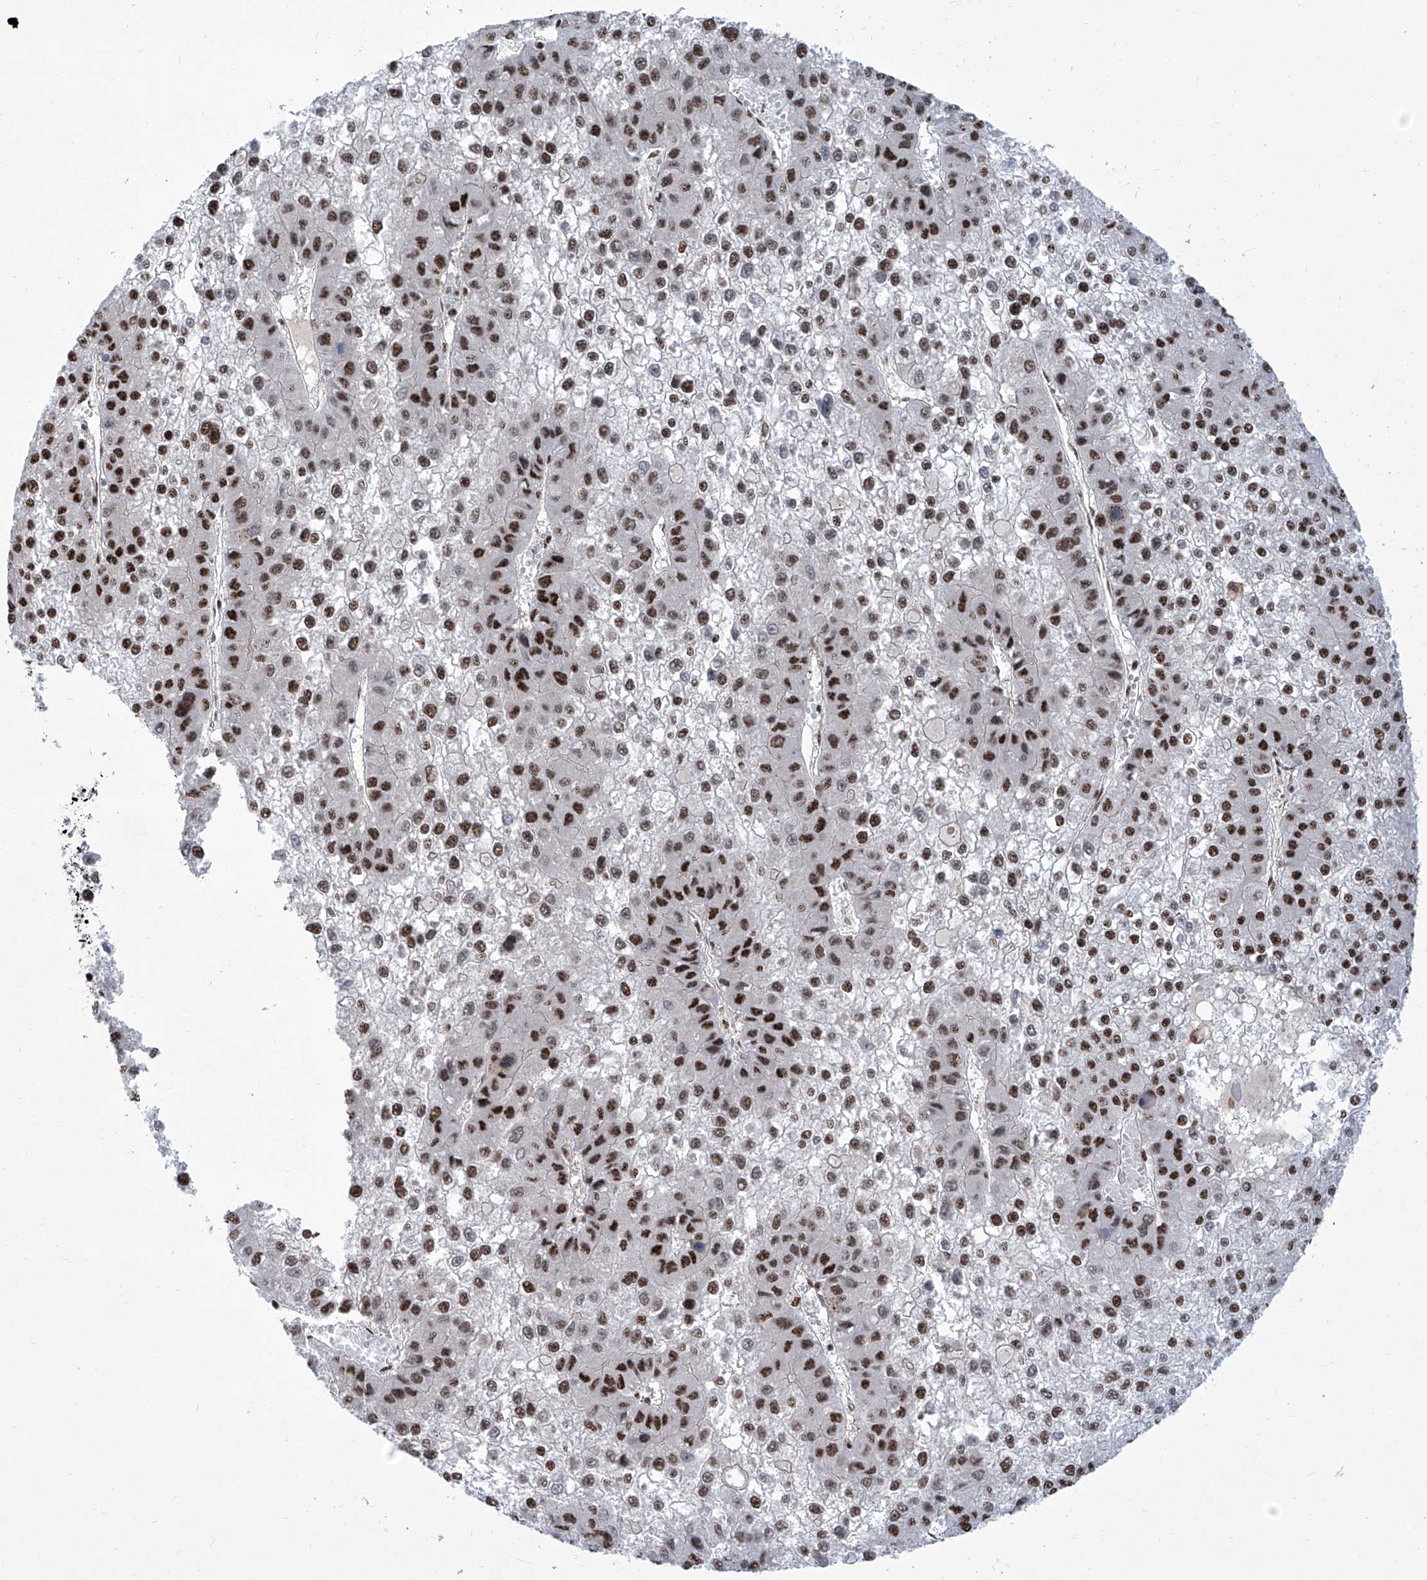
{"staining": {"intensity": "strong", "quantity": ">75%", "location": "nuclear"}, "tissue": "liver cancer", "cell_type": "Tumor cells", "image_type": "cancer", "snomed": [{"axis": "morphology", "description": "Carcinoma, Hepatocellular, NOS"}, {"axis": "topography", "description": "Liver"}], "caption": "Strong nuclear protein staining is seen in about >75% of tumor cells in liver hepatocellular carcinoma. The protein is shown in brown color, while the nuclei are stained blue.", "gene": "FBXL4", "patient": {"sex": "female", "age": 73}}